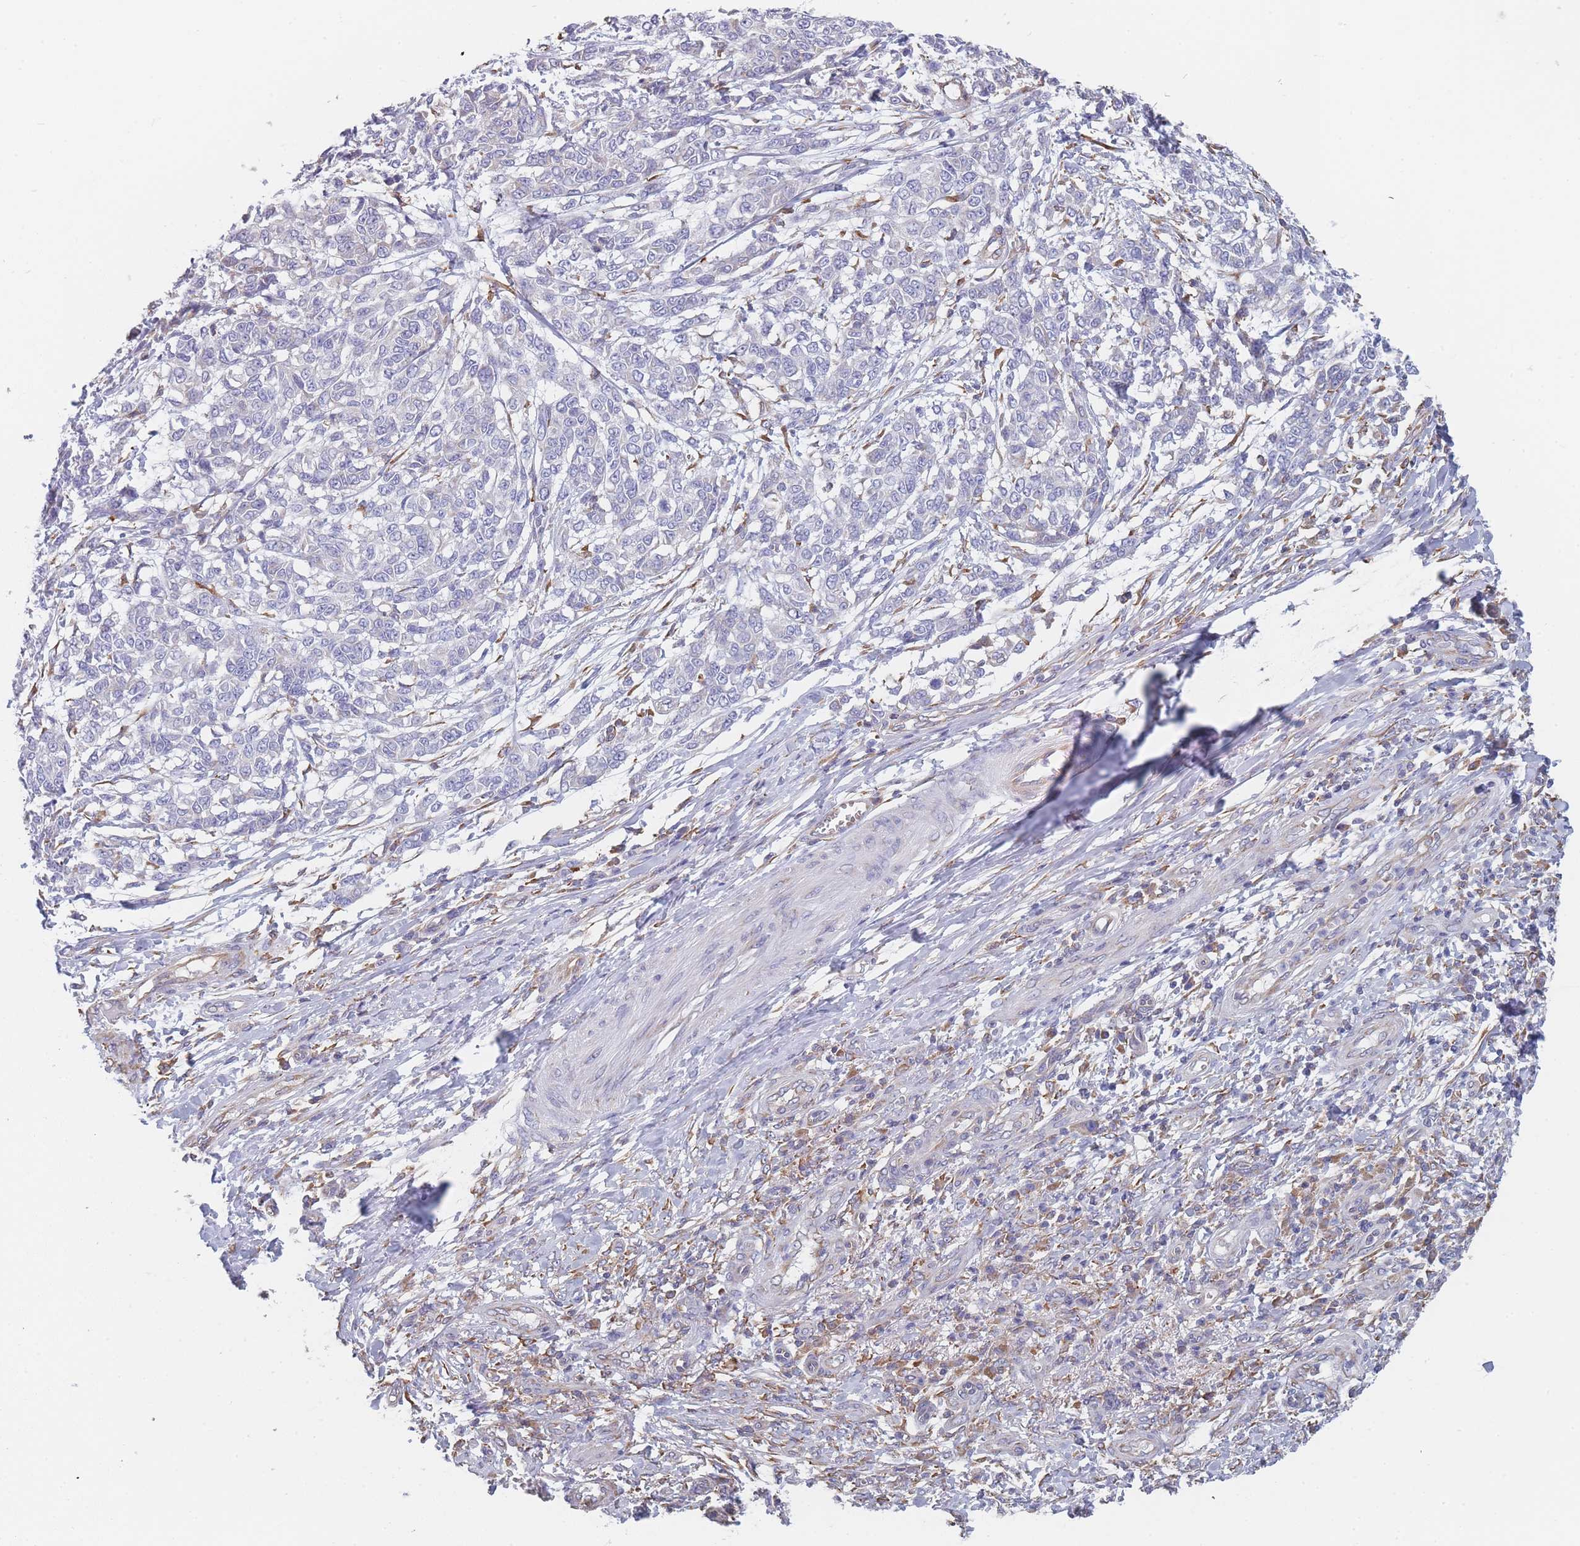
{"staining": {"intensity": "negative", "quantity": "none", "location": "none"}, "tissue": "melanoma", "cell_type": "Tumor cells", "image_type": "cancer", "snomed": [{"axis": "morphology", "description": "Malignant melanoma, NOS"}, {"axis": "topography", "description": "Skin"}], "caption": "DAB immunohistochemical staining of malignant melanoma displays no significant staining in tumor cells.", "gene": "OR7C2", "patient": {"sex": "male", "age": 49}}